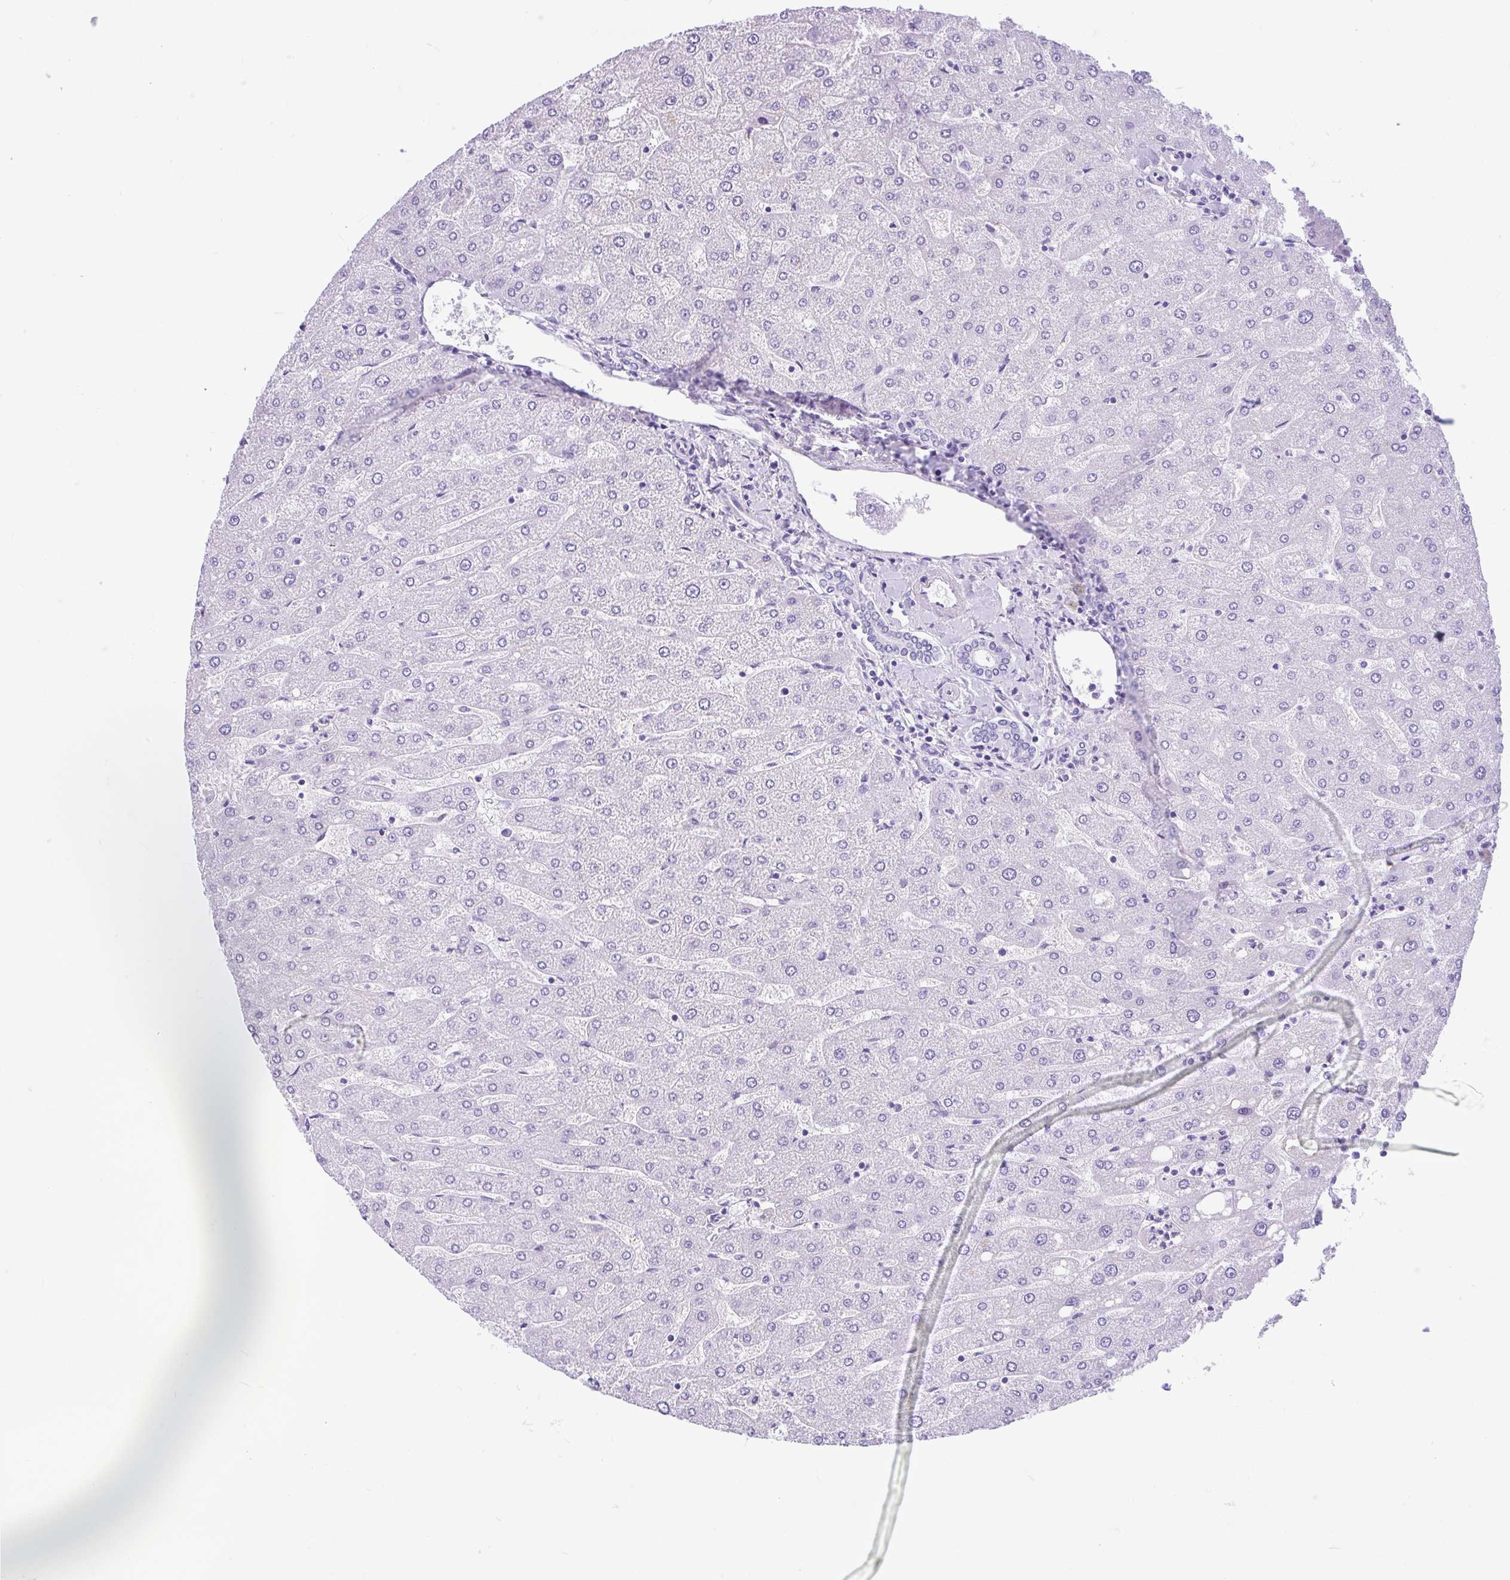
{"staining": {"intensity": "negative", "quantity": "none", "location": "none"}, "tissue": "liver", "cell_type": "Cholangiocytes", "image_type": "normal", "snomed": [{"axis": "morphology", "description": "Normal tissue, NOS"}, {"axis": "topography", "description": "Liver"}], "caption": "Human liver stained for a protein using immunohistochemistry shows no positivity in cholangiocytes.", "gene": "ENSG00000274792", "patient": {"sex": "male", "age": 67}}